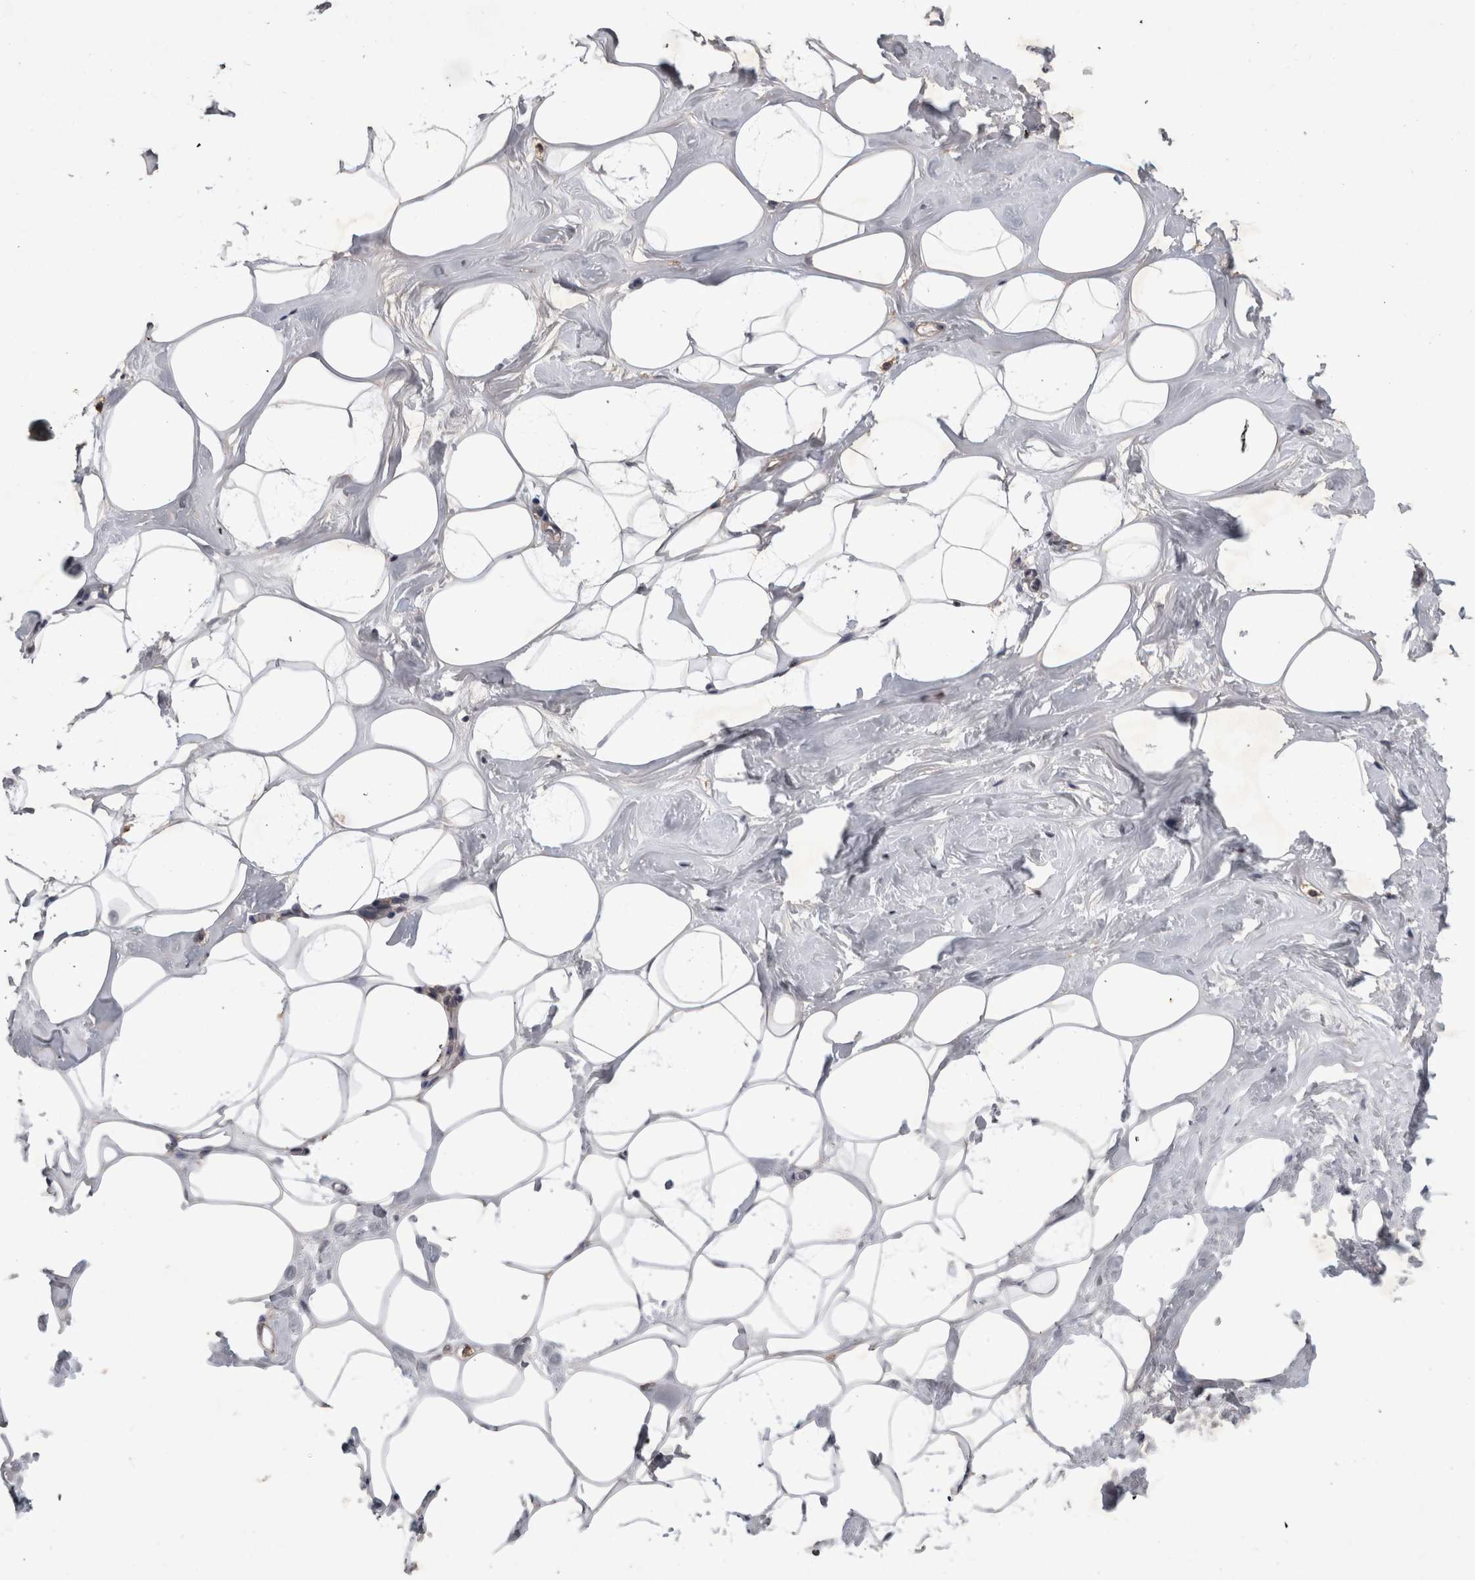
{"staining": {"intensity": "negative", "quantity": "none", "location": "none"}, "tissue": "adipose tissue", "cell_type": "Adipocytes", "image_type": "normal", "snomed": [{"axis": "morphology", "description": "Normal tissue, NOS"}, {"axis": "morphology", "description": "Fibrosis, NOS"}, {"axis": "topography", "description": "Breast"}, {"axis": "topography", "description": "Adipose tissue"}], "caption": "Benign adipose tissue was stained to show a protein in brown. There is no significant staining in adipocytes.", "gene": "SPATA48", "patient": {"sex": "female", "age": 39}}